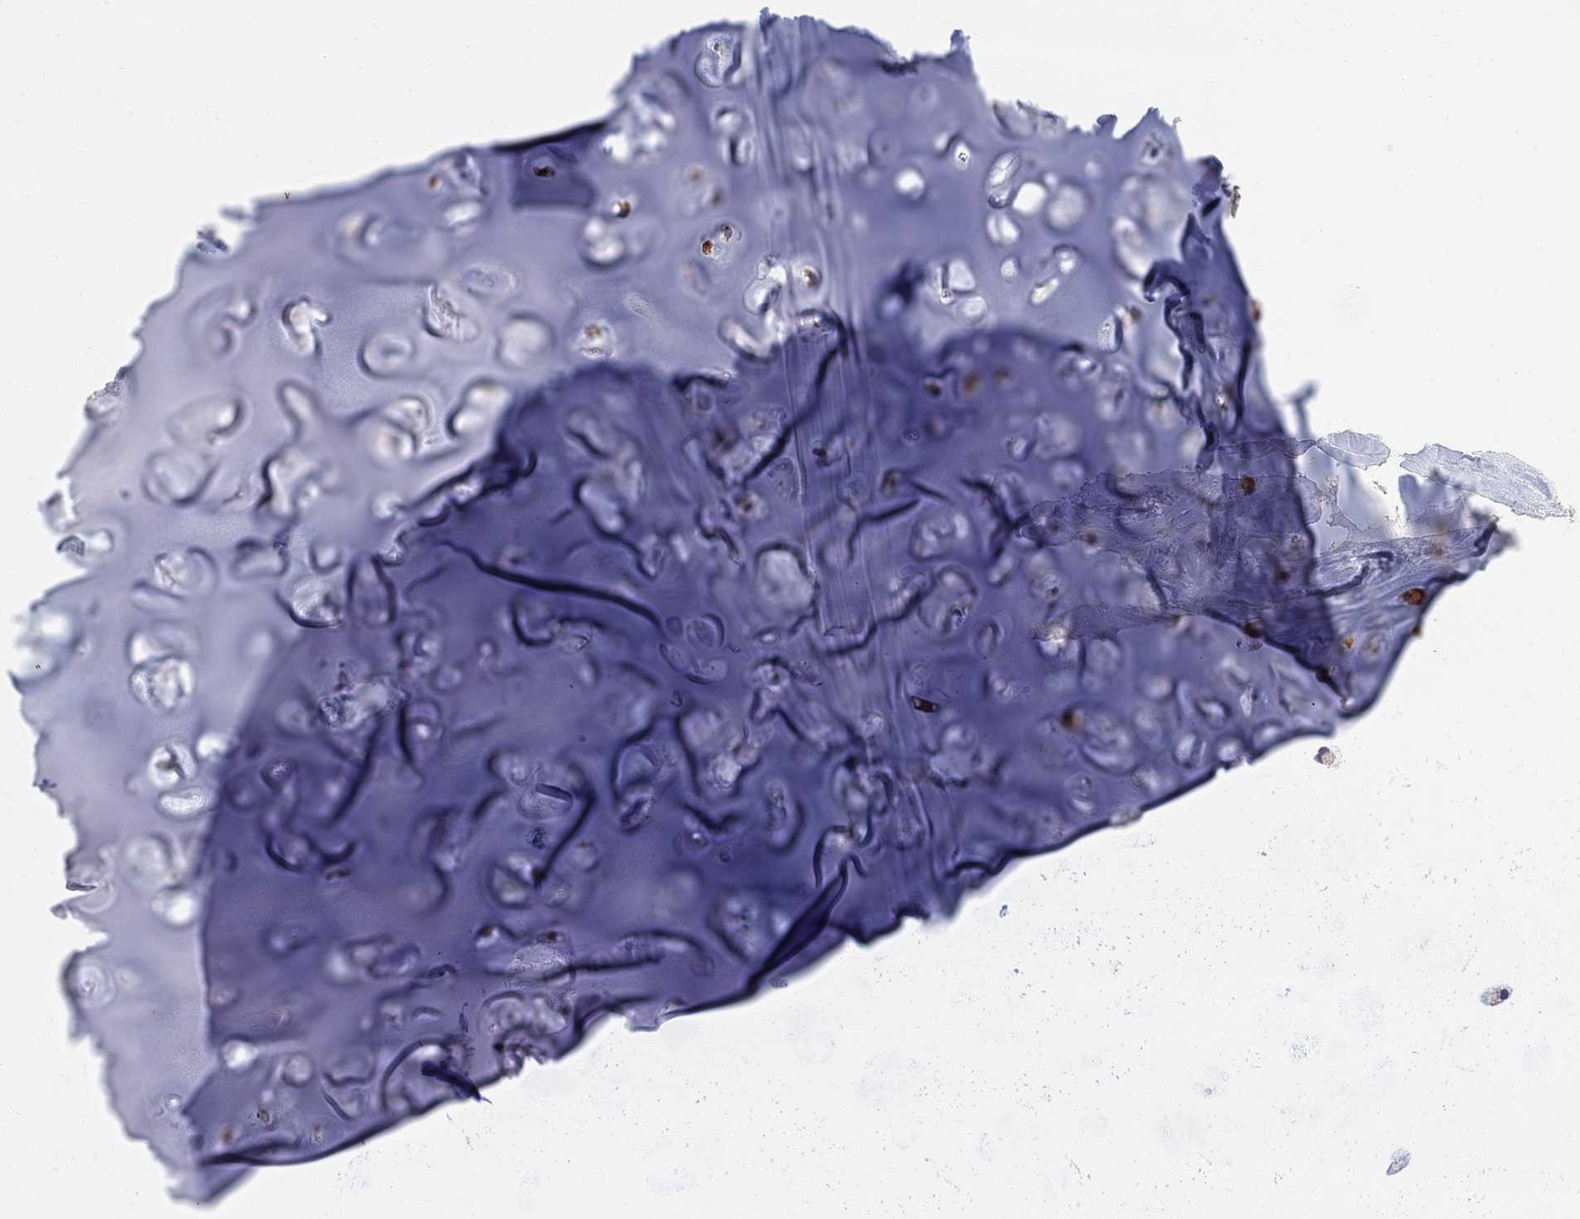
{"staining": {"intensity": "strong", "quantity": "<25%", "location": "nuclear"}, "tissue": "soft tissue", "cell_type": "Chondrocytes", "image_type": "normal", "snomed": [{"axis": "morphology", "description": "Normal tissue, NOS"}, {"axis": "topography", "description": "Cartilage tissue"}], "caption": "Soft tissue stained with IHC reveals strong nuclear staining in about <25% of chondrocytes. The staining is performed using DAB brown chromogen to label protein expression. The nuclei are counter-stained blue using hematoxylin.", "gene": "FNDC5", "patient": {"sex": "male", "age": 62}}